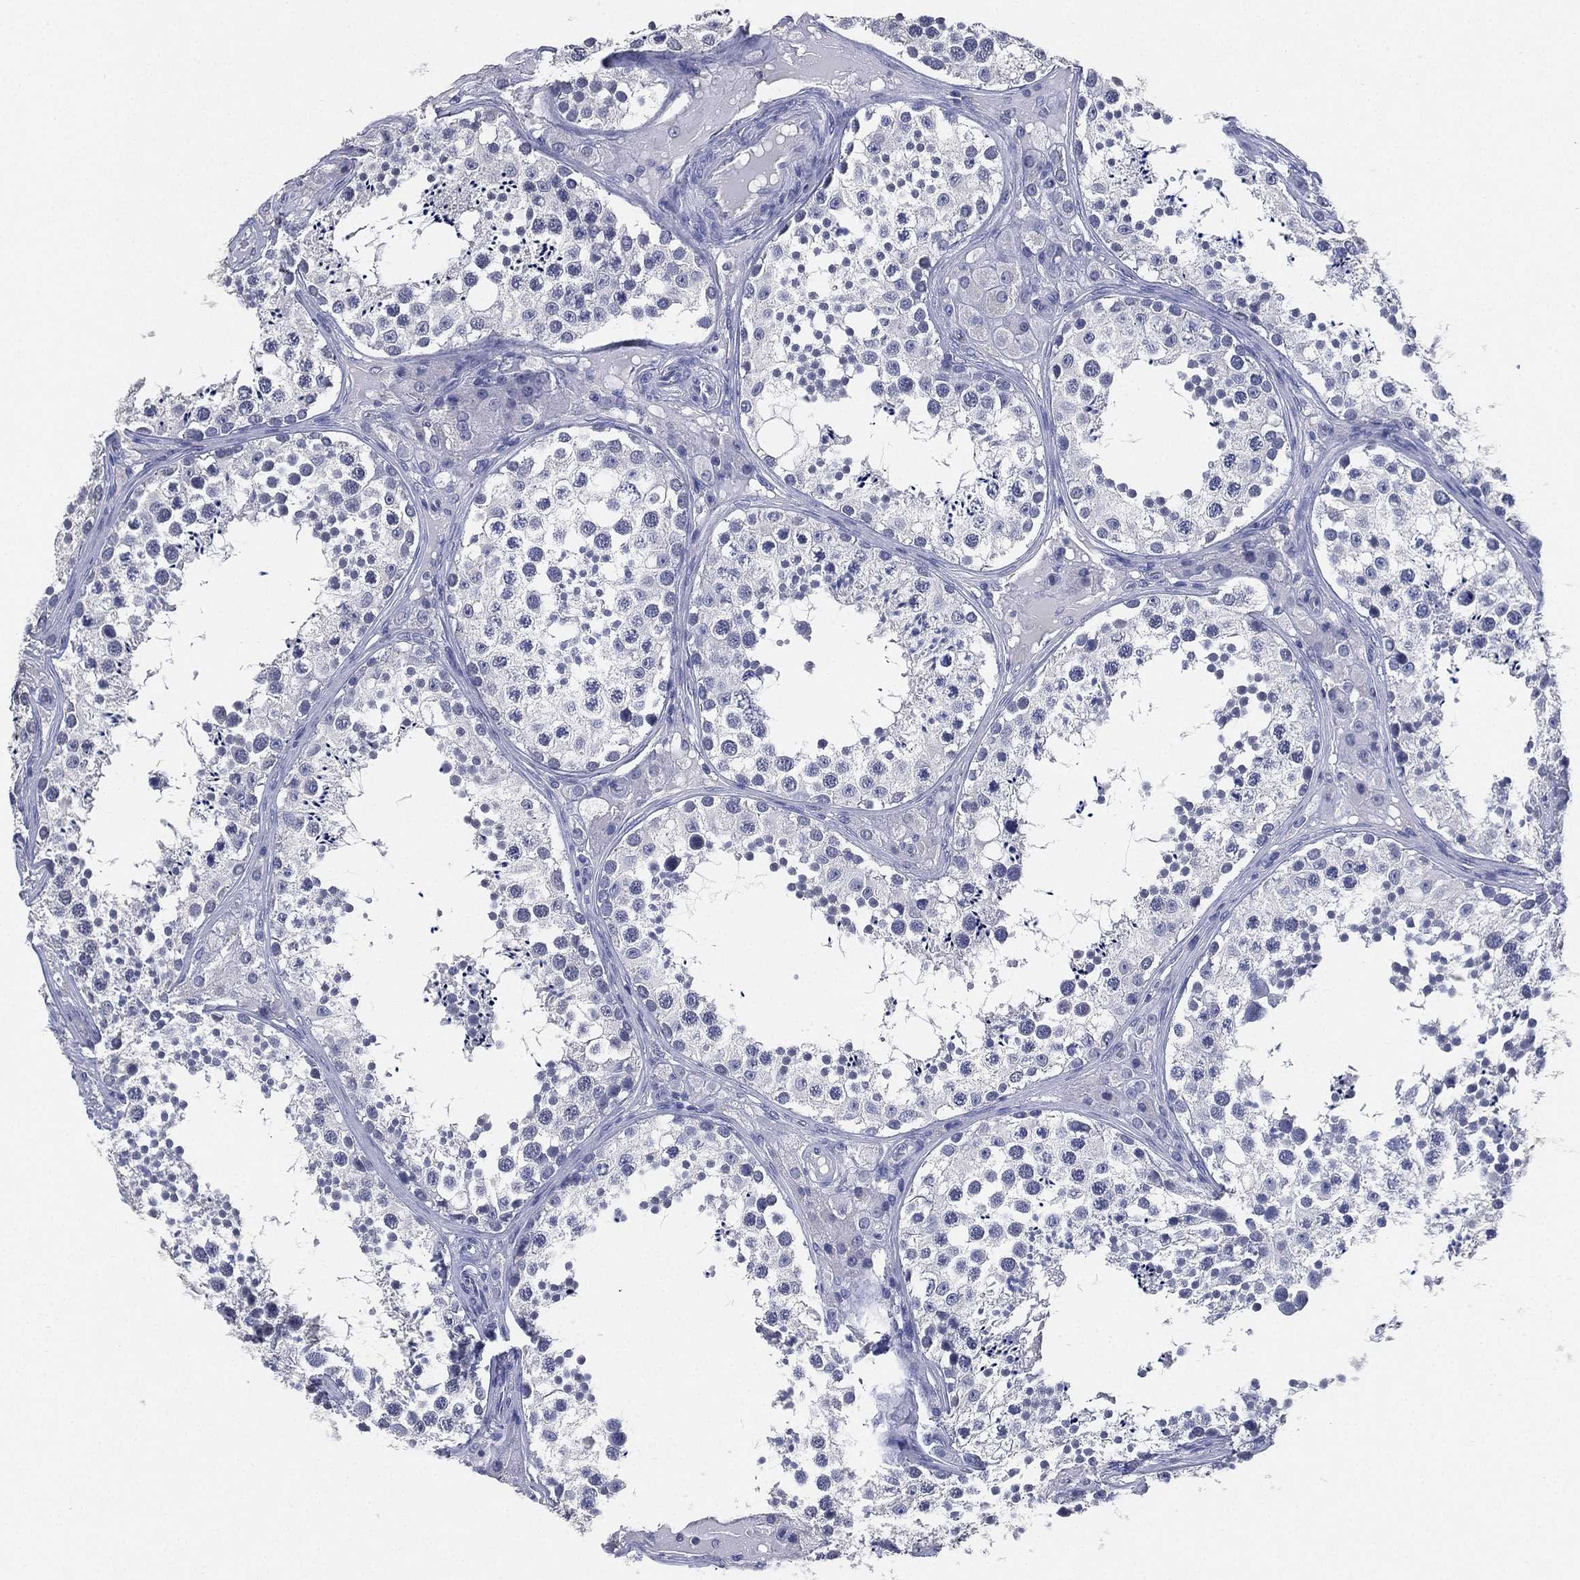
{"staining": {"intensity": "negative", "quantity": "none", "location": "none"}, "tissue": "testis", "cell_type": "Cells in seminiferous ducts", "image_type": "normal", "snomed": [{"axis": "morphology", "description": "Normal tissue, NOS"}, {"axis": "topography", "description": "Testis"}], "caption": "The micrograph reveals no staining of cells in seminiferous ducts in unremarkable testis. (DAB (3,3'-diaminobenzidine) immunohistochemistry (IHC) with hematoxylin counter stain).", "gene": "IYD", "patient": {"sex": "male", "age": 34}}